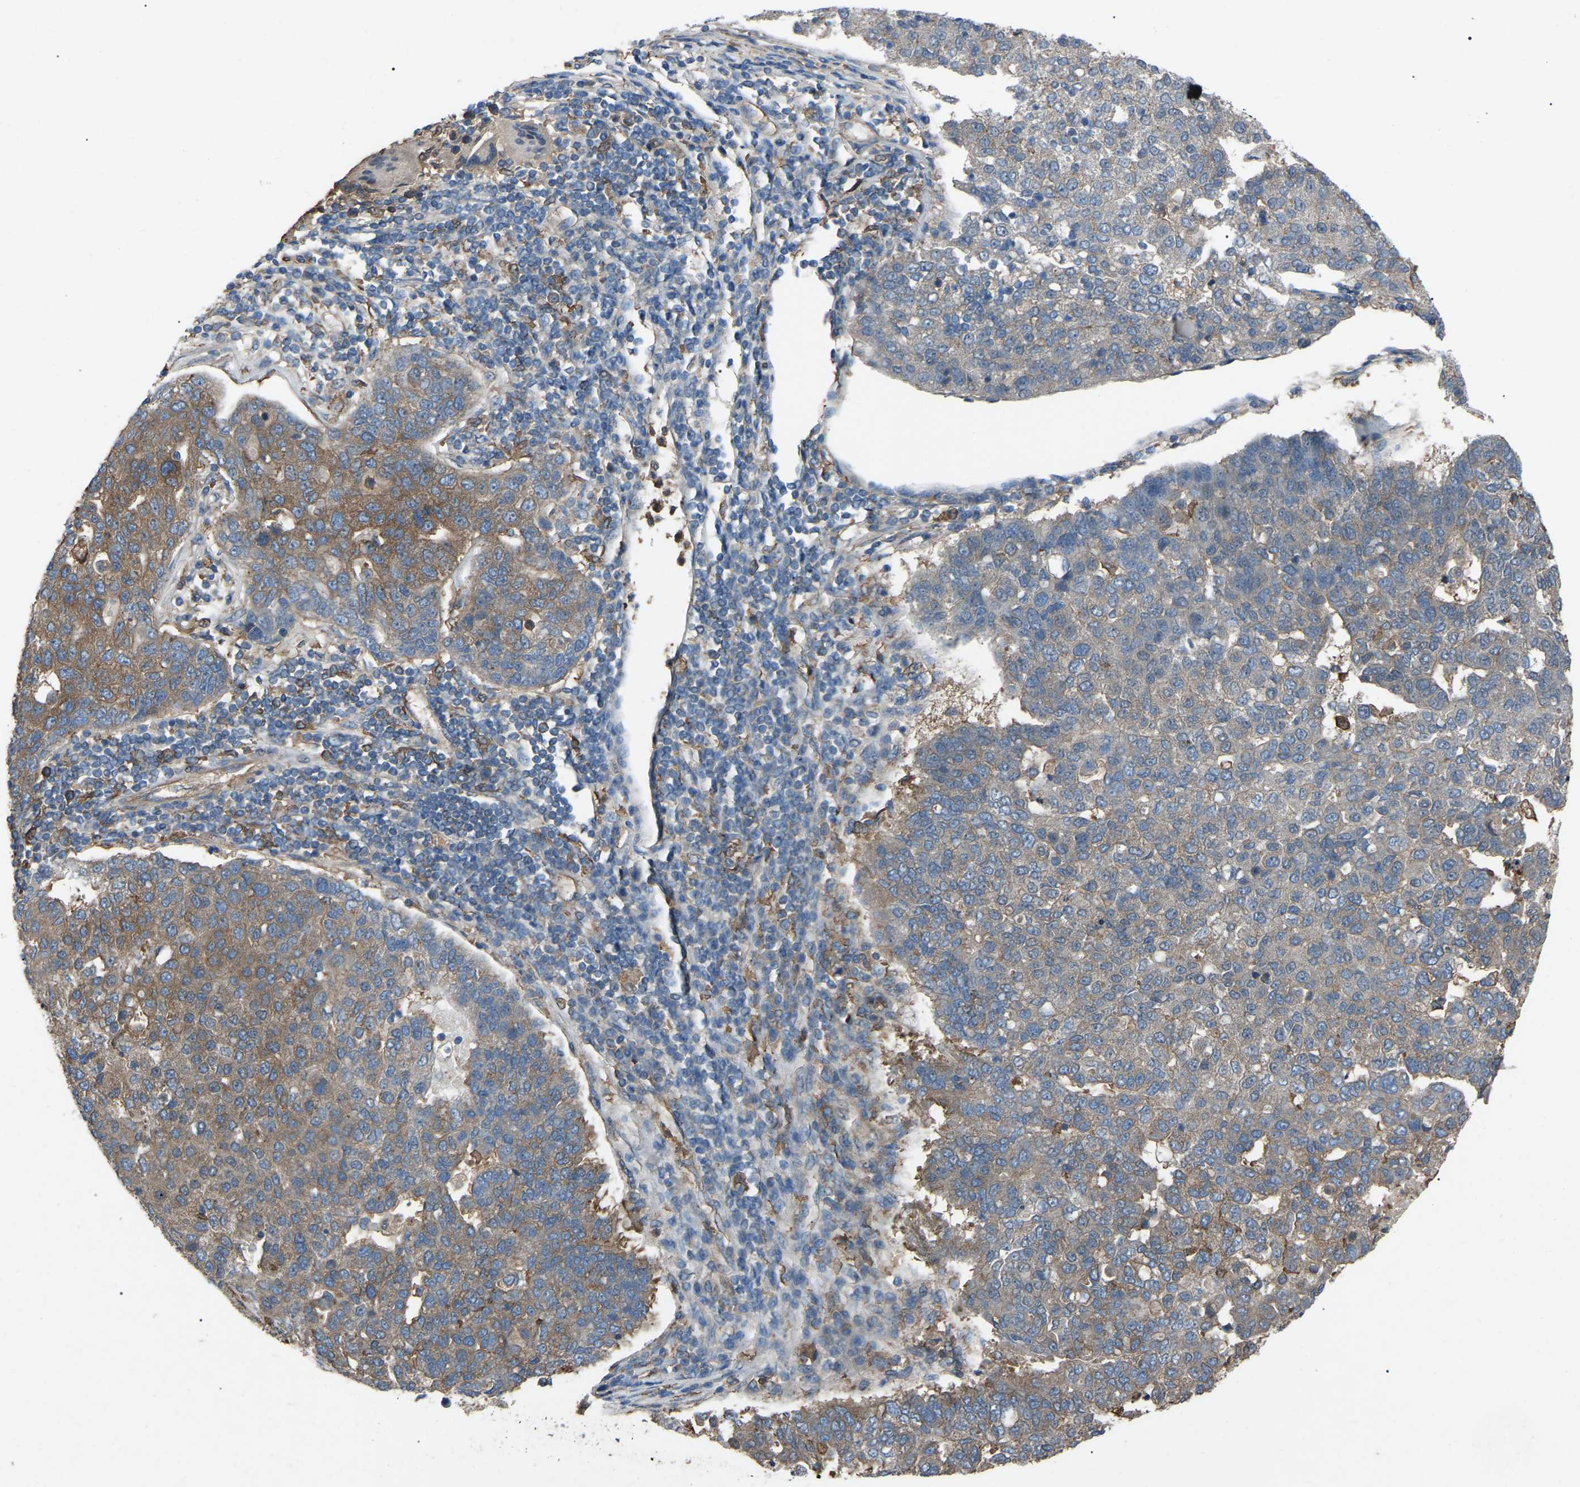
{"staining": {"intensity": "moderate", "quantity": ">75%", "location": "cytoplasmic/membranous"}, "tissue": "pancreatic cancer", "cell_type": "Tumor cells", "image_type": "cancer", "snomed": [{"axis": "morphology", "description": "Adenocarcinoma, NOS"}, {"axis": "topography", "description": "Pancreas"}], "caption": "Immunohistochemical staining of pancreatic cancer displays medium levels of moderate cytoplasmic/membranous protein staining in about >75% of tumor cells.", "gene": "AIMP1", "patient": {"sex": "female", "age": 61}}